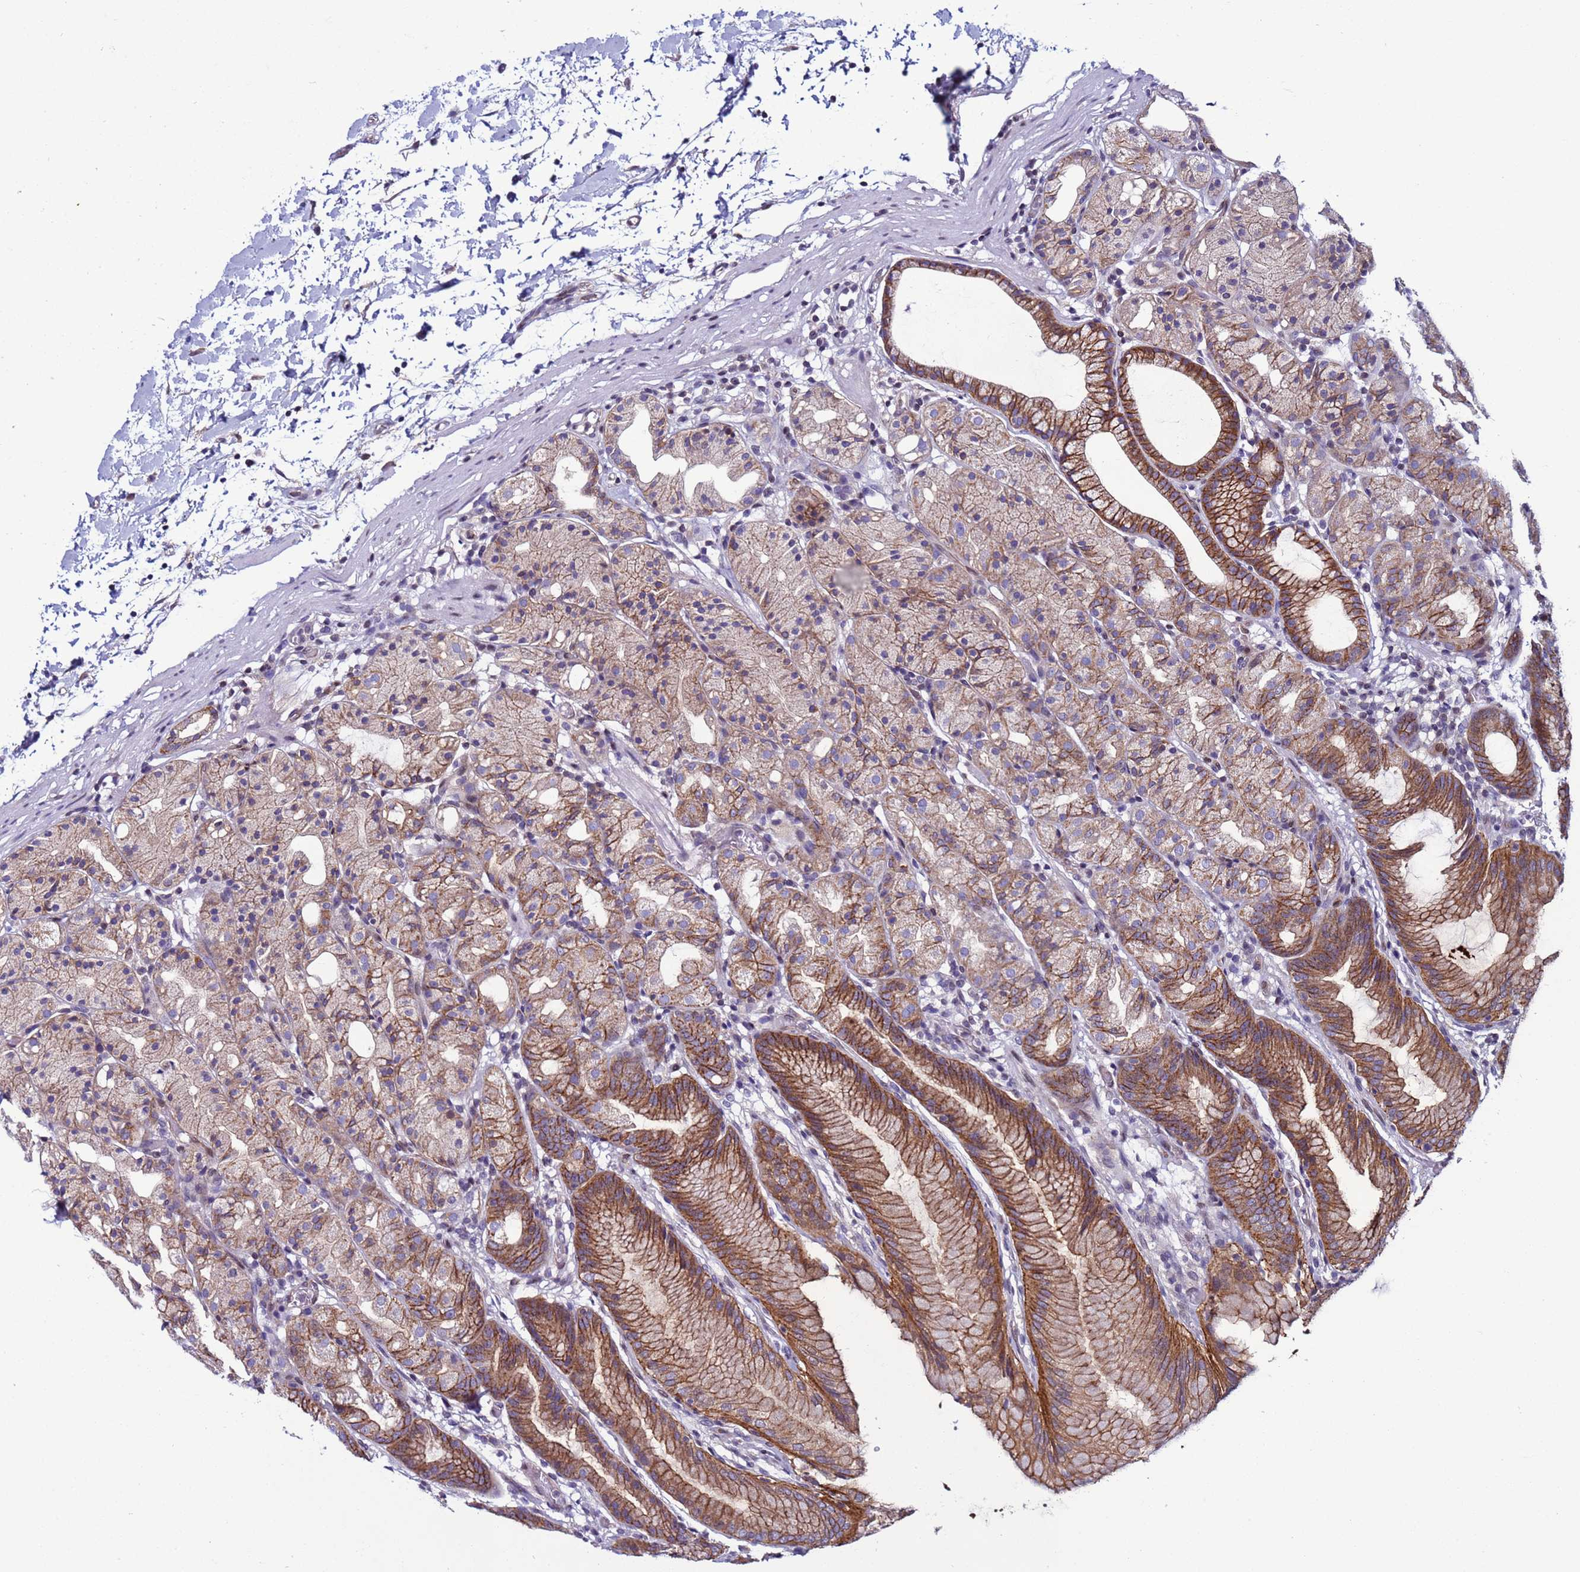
{"staining": {"intensity": "moderate", "quantity": "25%-75%", "location": "cytoplasmic/membranous,nuclear"}, "tissue": "stomach", "cell_type": "Glandular cells", "image_type": "normal", "snomed": [{"axis": "morphology", "description": "Normal tissue, NOS"}, {"axis": "topography", "description": "Stomach, upper"}], "caption": "Immunohistochemical staining of normal human stomach reveals 25%-75% levels of moderate cytoplasmic/membranous,nuclear protein positivity in approximately 25%-75% of glandular cells.", "gene": "TRIM37", "patient": {"sex": "male", "age": 48}}